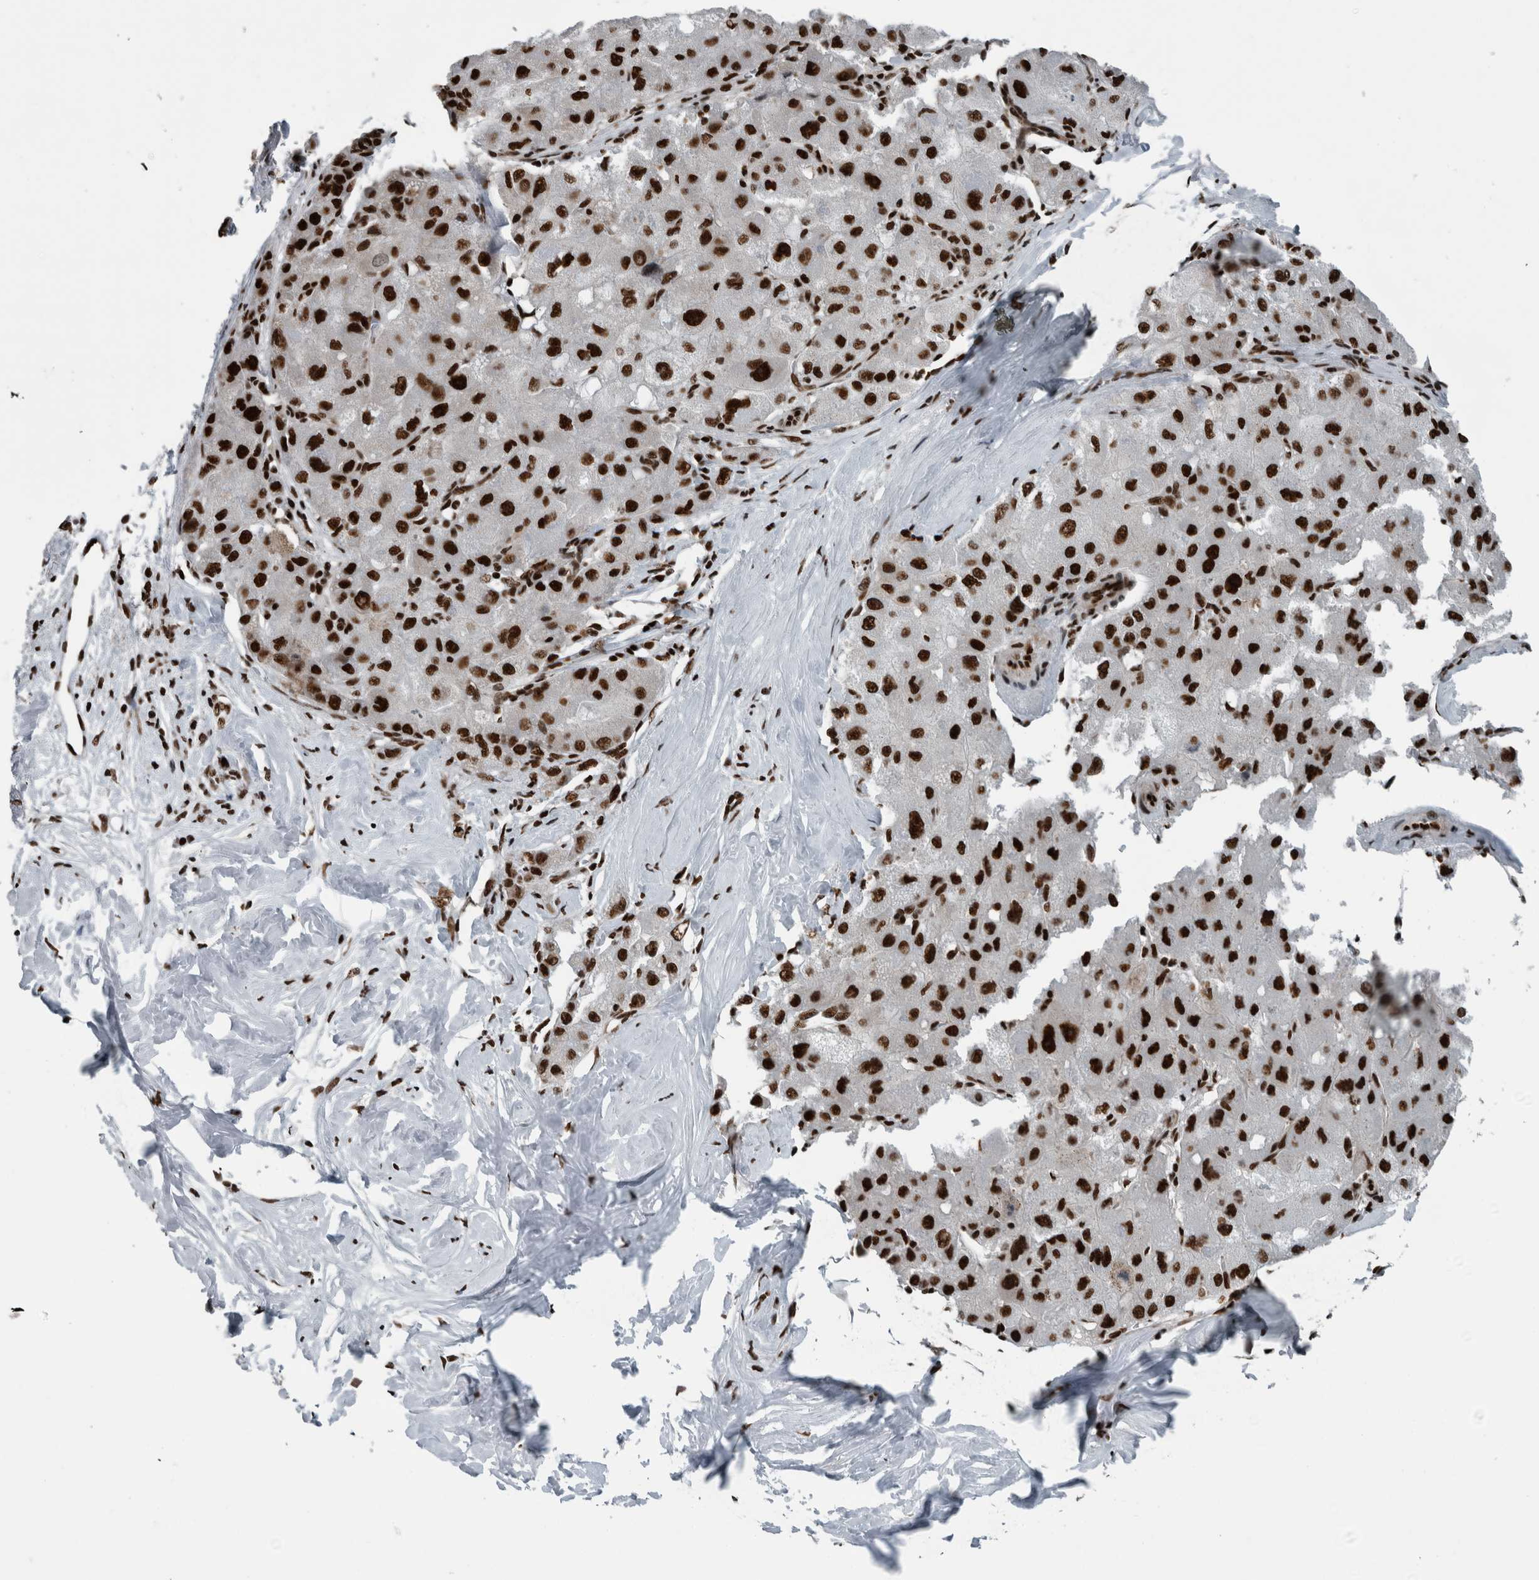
{"staining": {"intensity": "strong", "quantity": ">75%", "location": "nuclear"}, "tissue": "liver cancer", "cell_type": "Tumor cells", "image_type": "cancer", "snomed": [{"axis": "morphology", "description": "Carcinoma, Hepatocellular, NOS"}, {"axis": "topography", "description": "Liver"}], "caption": "Protein staining of liver cancer tissue shows strong nuclear expression in about >75% of tumor cells.", "gene": "DNMT3A", "patient": {"sex": "male", "age": 80}}